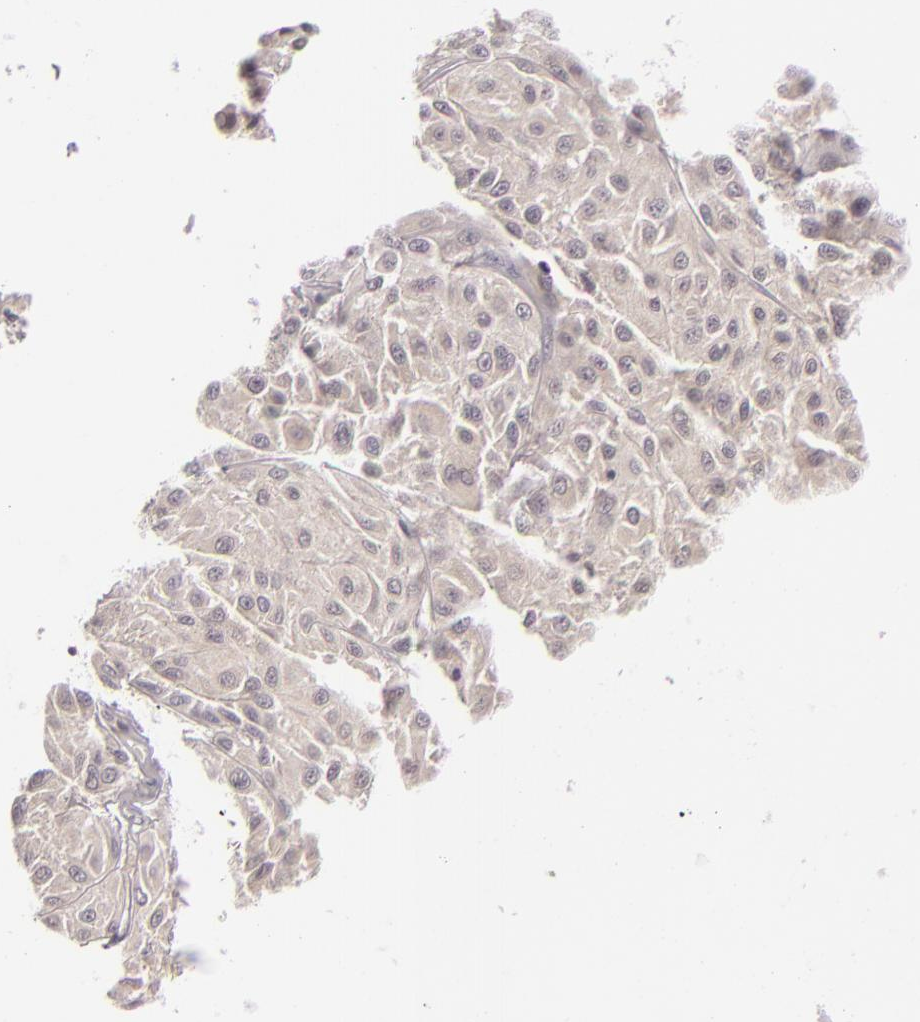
{"staining": {"intensity": "weak", "quantity": ">75%", "location": "cytoplasmic/membranous"}, "tissue": "melanoma", "cell_type": "Tumor cells", "image_type": "cancer", "snomed": [{"axis": "morphology", "description": "Malignant melanoma, NOS"}, {"axis": "topography", "description": "Skin"}], "caption": "Melanoma was stained to show a protein in brown. There is low levels of weak cytoplasmic/membranous staining in approximately >75% of tumor cells. The protein is stained brown, and the nuclei are stained in blue (DAB IHC with brightfield microscopy, high magnification).", "gene": "DAG1", "patient": {"sex": "male", "age": 36}}